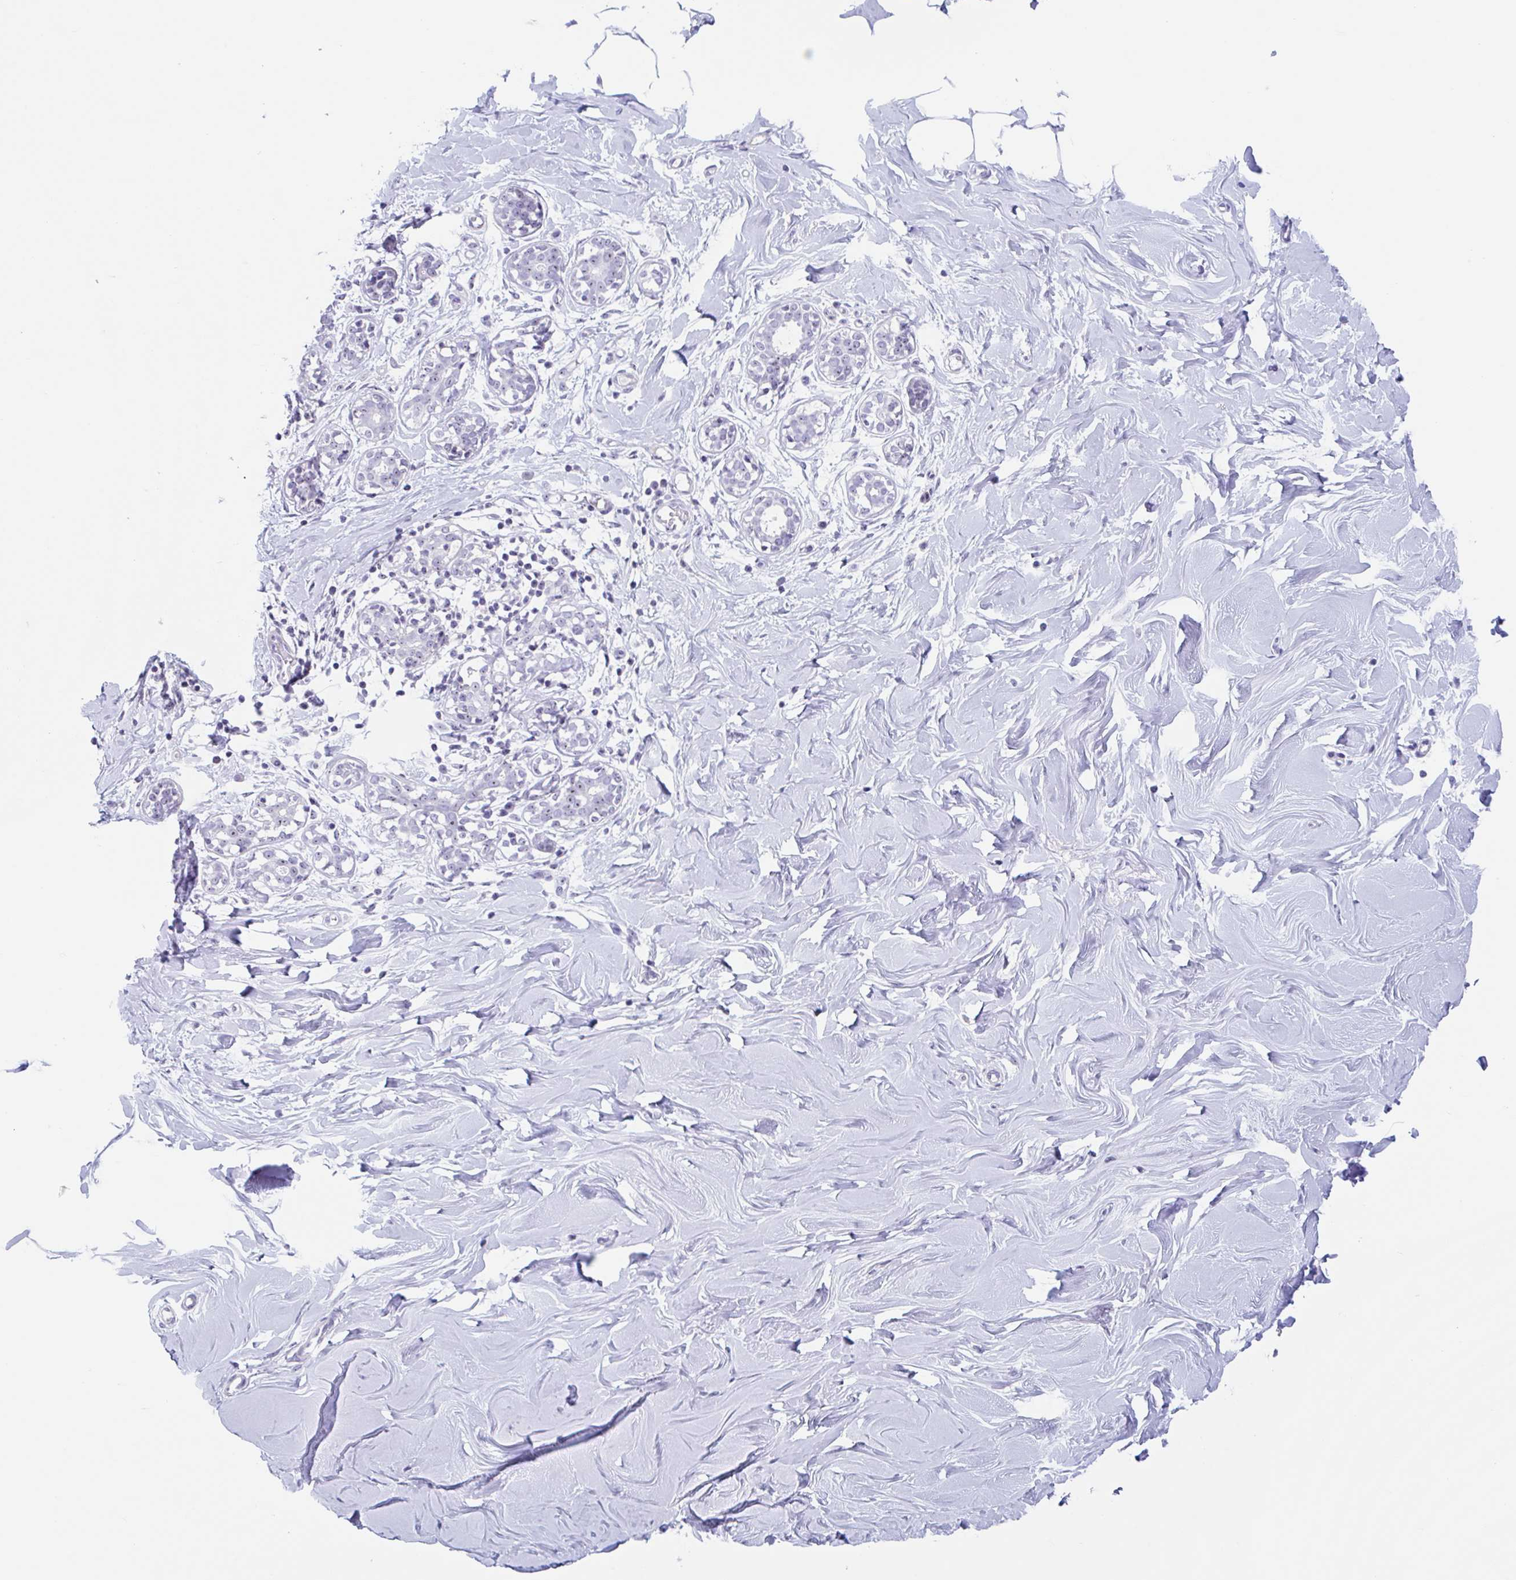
{"staining": {"intensity": "negative", "quantity": "none", "location": "none"}, "tissue": "breast", "cell_type": "Adipocytes", "image_type": "normal", "snomed": [{"axis": "morphology", "description": "Normal tissue, NOS"}, {"axis": "topography", "description": "Breast"}], "caption": "Adipocytes are negative for protein expression in unremarkable human breast. (DAB (3,3'-diaminobenzidine) immunohistochemistry visualized using brightfield microscopy, high magnification).", "gene": "LENG9", "patient": {"sex": "female", "age": 27}}